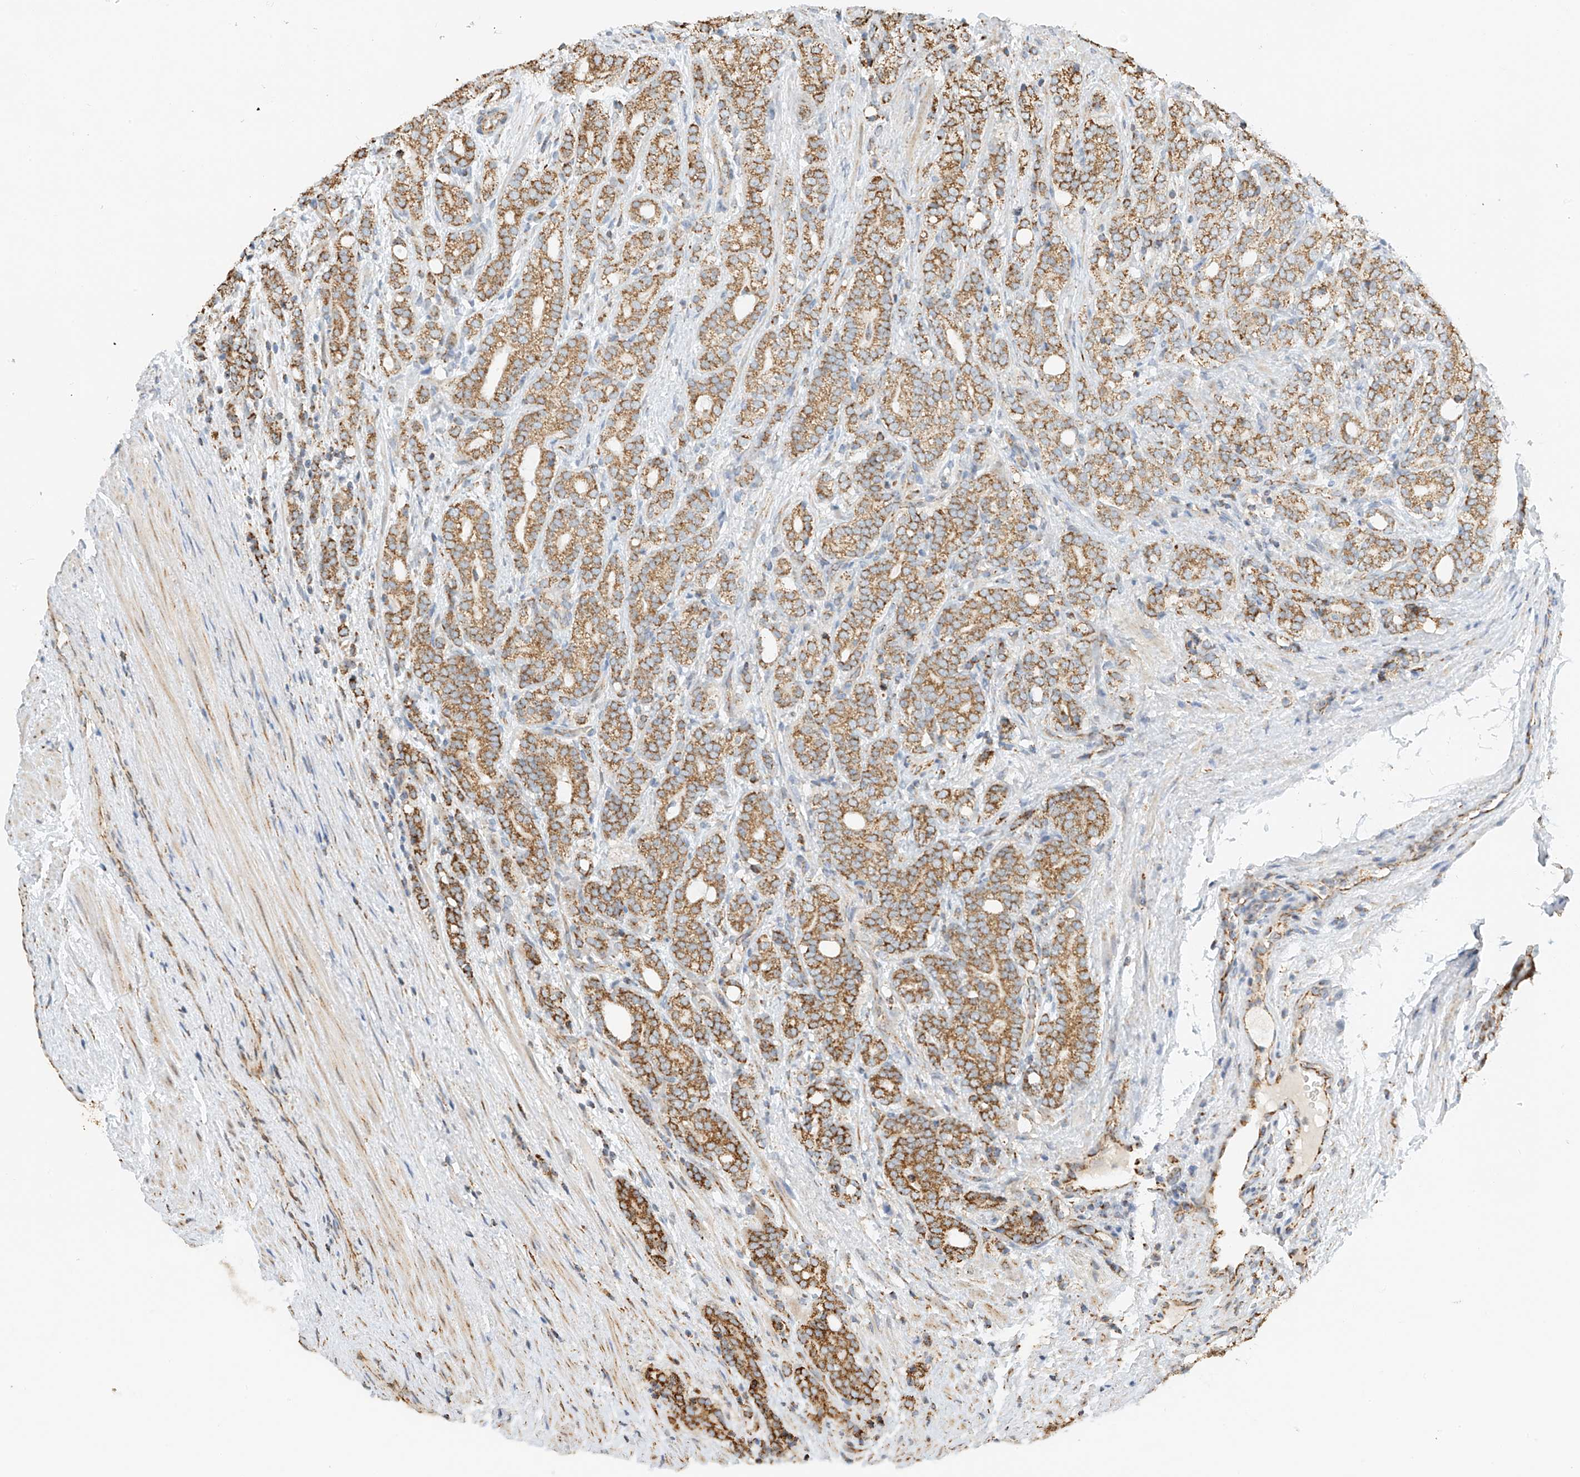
{"staining": {"intensity": "moderate", "quantity": ">75%", "location": "cytoplasmic/membranous"}, "tissue": "prostate cancer", "cell_type": "Tumor cells", "image_type": "cancer", "snomed": [{"axis": "morphology", "description": "Adenocarcinoma, High grade"}, {"axis": "topography", "description": "Prostate"}], "caption": "Tumor cells display moderate cytoplasmic/membranous staining in about >75% of cells in high-grade adenocarcinoma (prostate).", "gene": "YIPF7", "patient": {"sex": "male", "age": 57}}